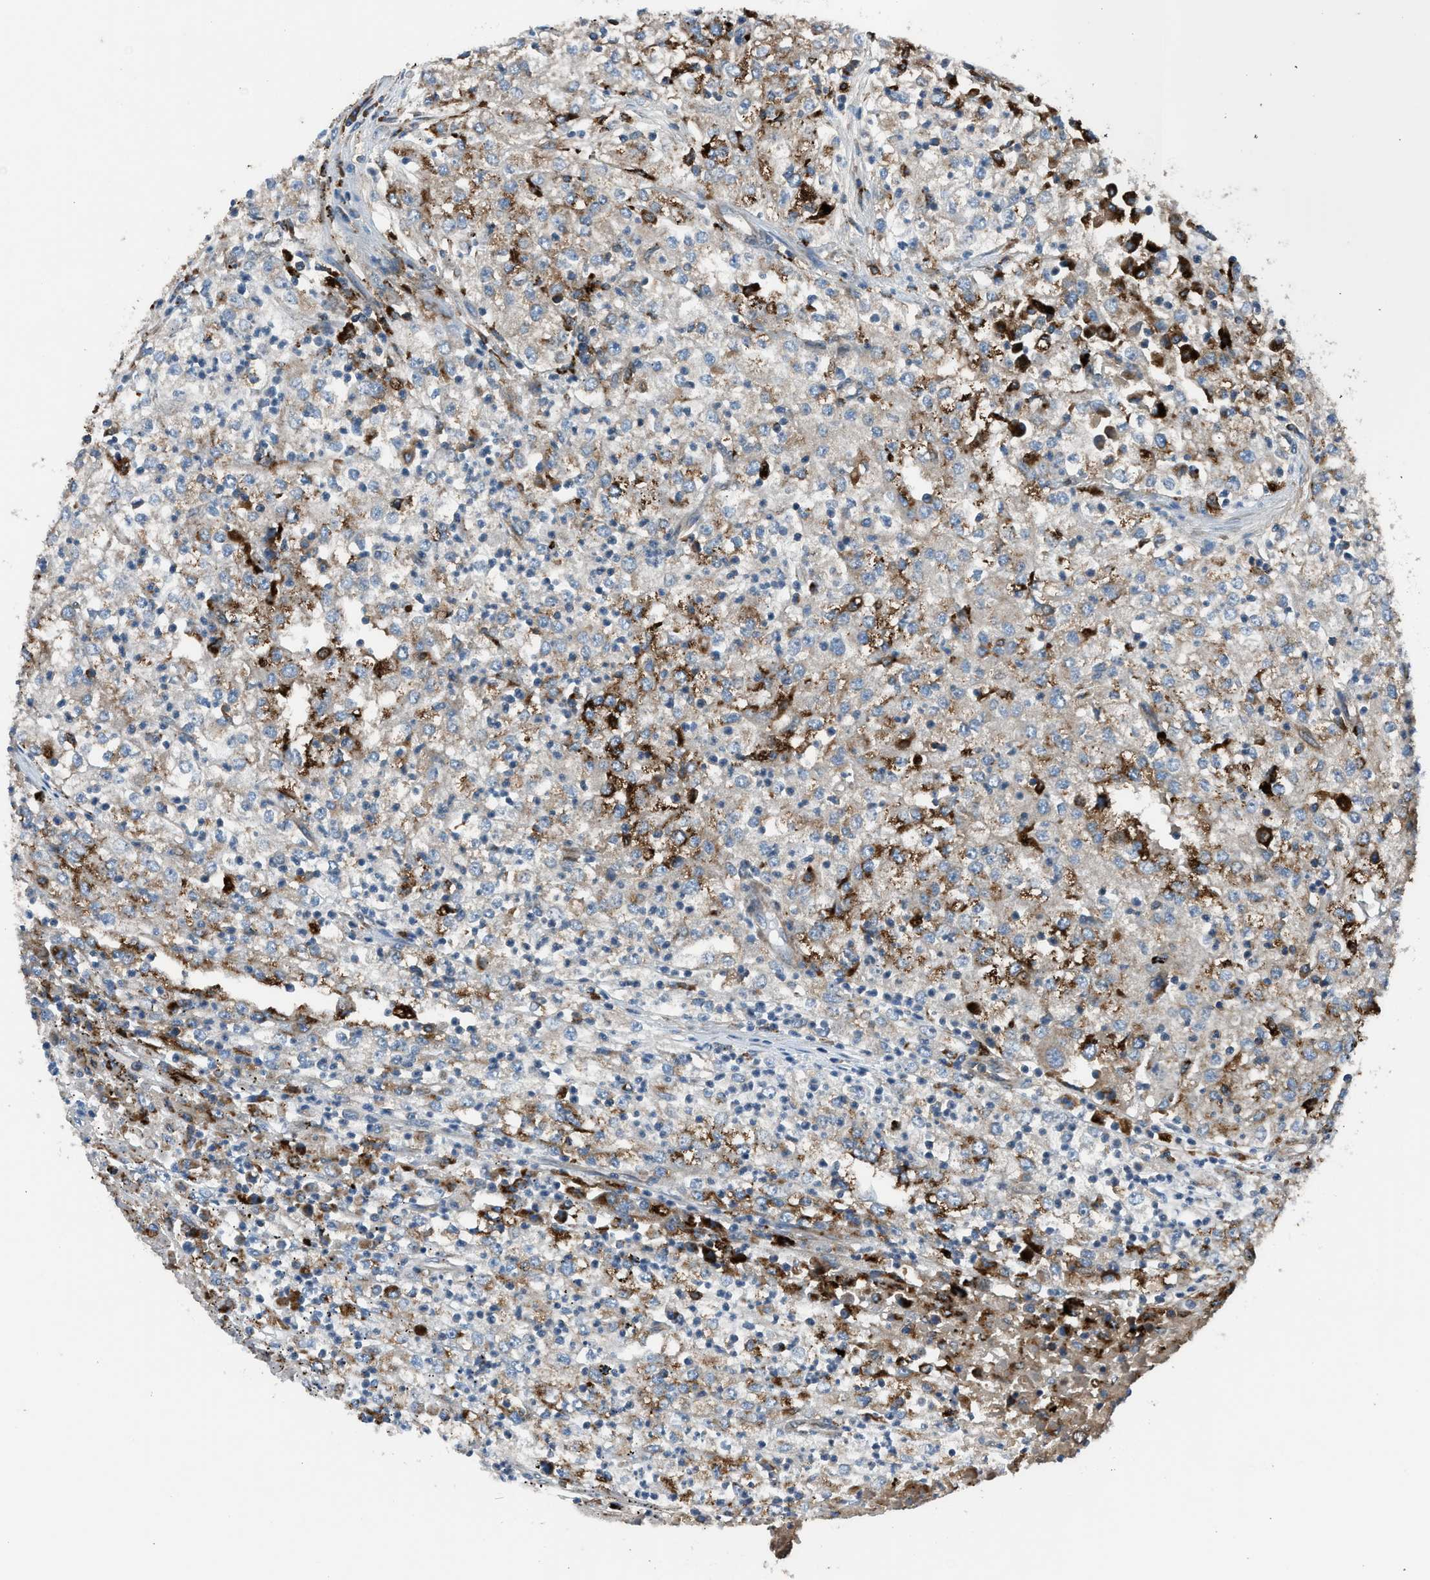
{"staining": {"intensity": "strong", "quantity": "<25%", "location": "cytoplasmic/membranous"}, "tissue": "renal cancer", "cell_type": "Tumor cells", "image_type": "cancer", "snomed": [{"axis": "morphology", "description": "Adenocarcinoma, NOS"}, {"axis": "topography", "description": "Kidney"}], "caption": "Immunohistochemical staining of human renal adenocarcinoma displays strong cytoplasmic/membranous protein expression in about <25% of tumor cells.", "gene": "LMBR1", "patient": {"sex": "female", "age": 54}}